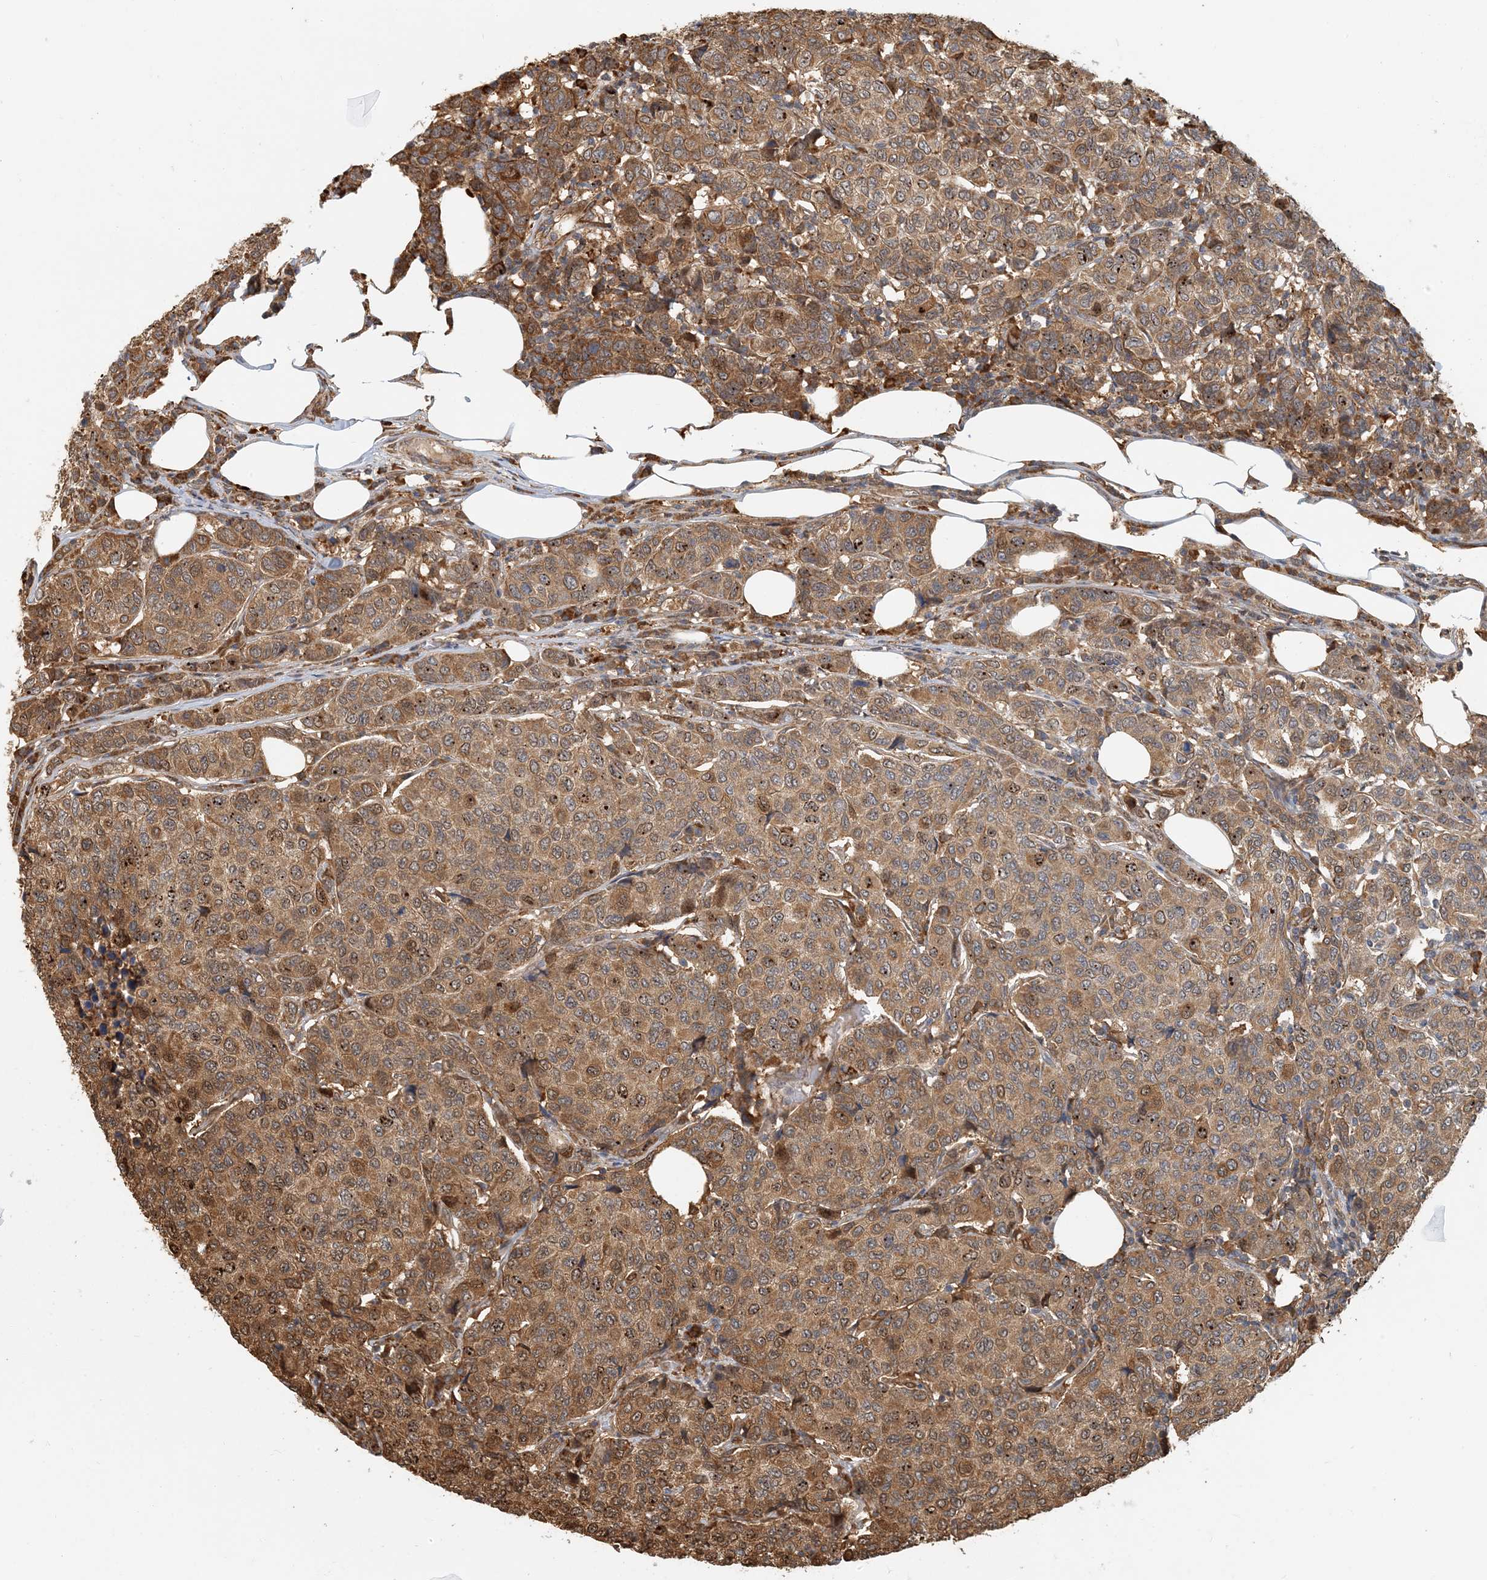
{"staining": {"intensity": "moderate", "quantity": ">75%", "location": "cytoplasmic/membranous"}, "tissue": "breast cancer", "cell_type": "Tumor cells", "image_type": "cancer", "snomed": [{"axis": "morphology", "description": "Duct carcinoma"}, {"axis": "topography", "description": "Breast"}], "caption": "Human intraductal carcinoma (breast) stained for a protein (brown) reveals moderate cytoplasmic/membranous positive staining in about >75% of tumor cells.", "gene": "HNMT", "patient": {"sex": "female", "age": 55}}